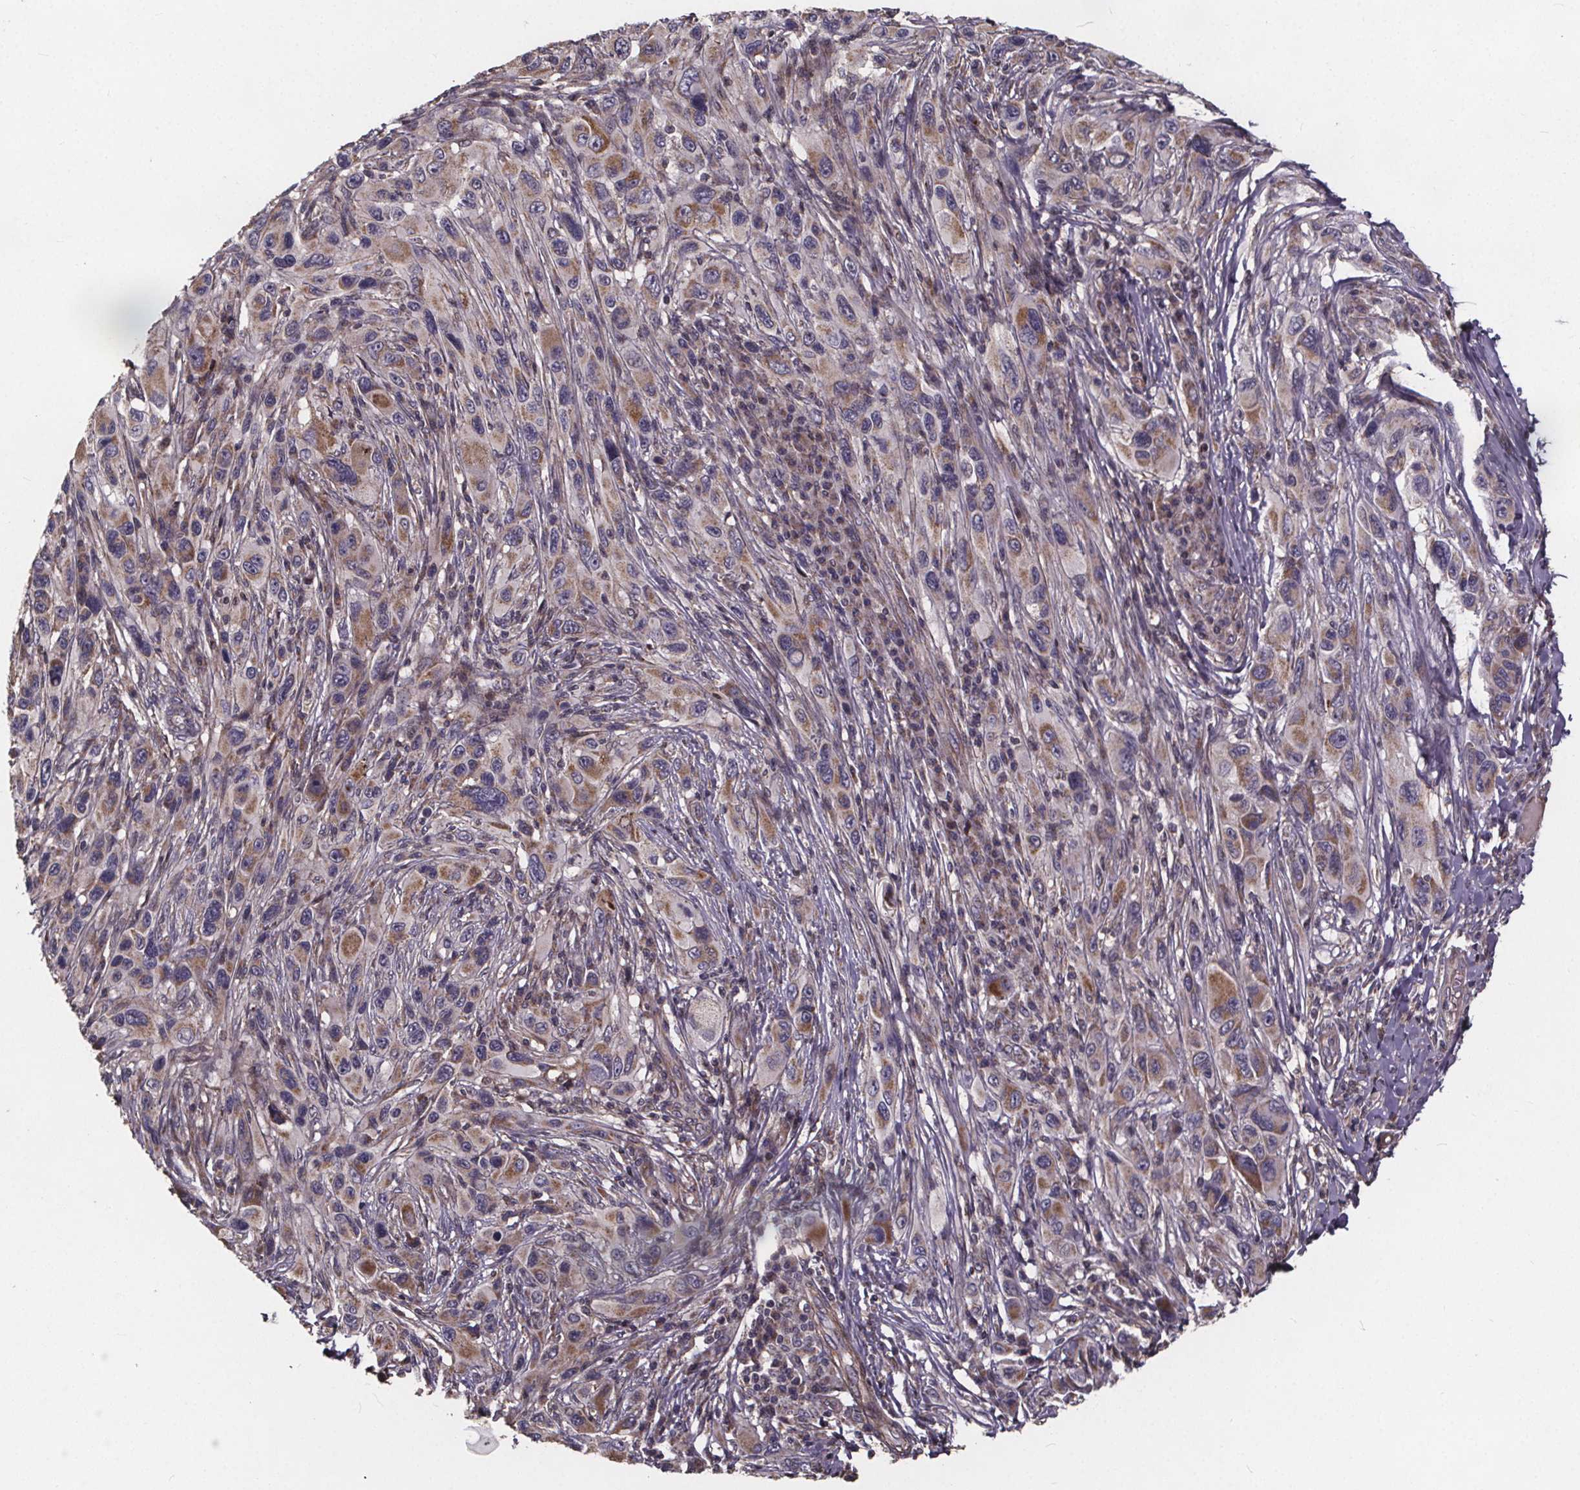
{"staining": {"intensity": "moderate", "quantity": "25%-75%", "location": "cytoplasmic/membranous"}, "tissue": "melanoma", "cell_type": "Tumor cells", "image_type": "cancer", "snomed": [{"axis": "morphology", "description": "Malignant melanoma, NOS"}, {"axis": "topography", "description": "Skin"}], "caption": "Melanoma stained with a protein marker shows moderate staining in tumor cells.", "gene": "YME1L1", "patient": {"sex": "male", "age": 53}}